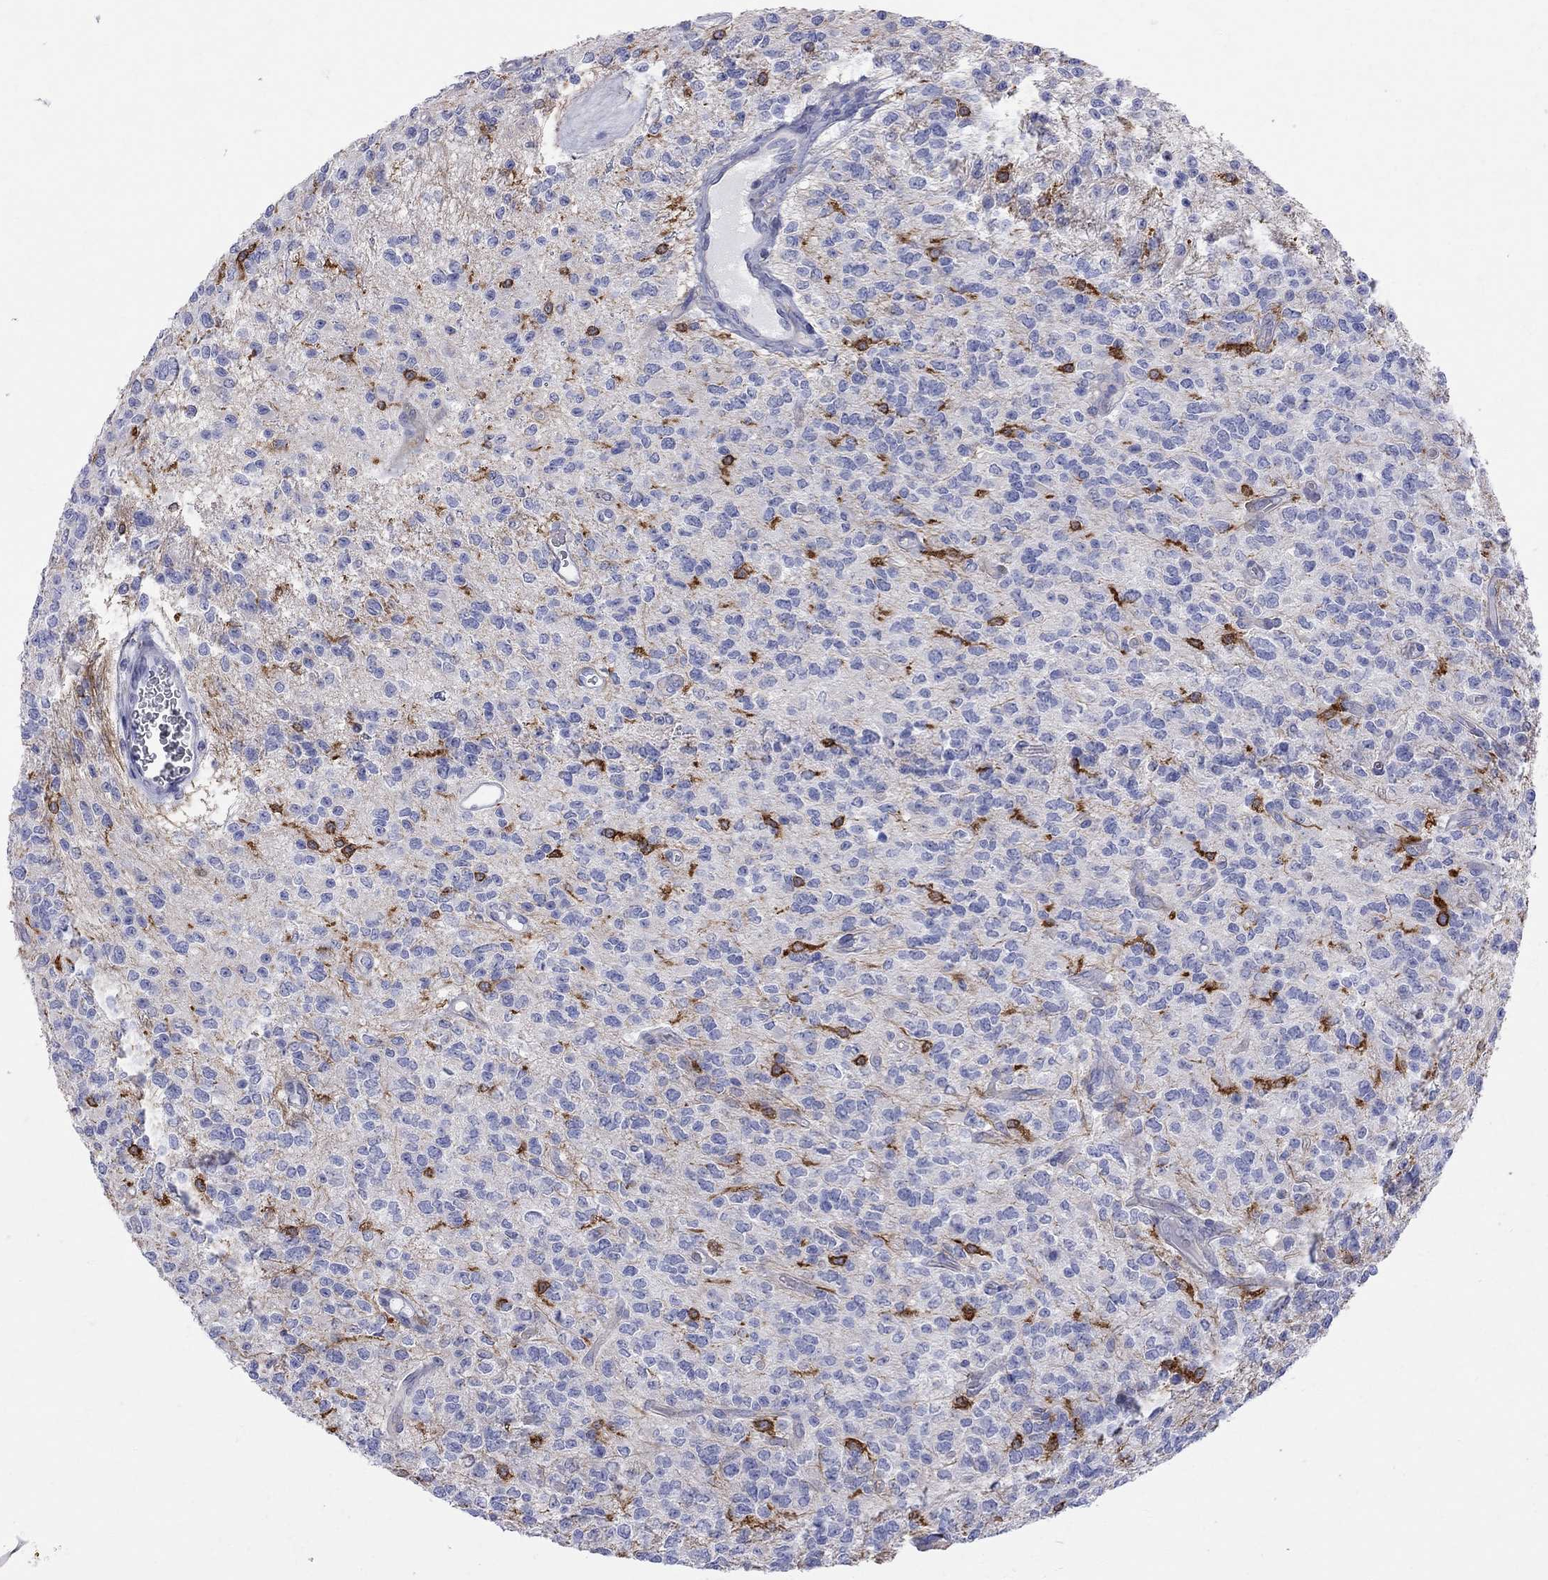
{"staining": {"intensity": "negative", "quantity": "none", "location": "none"}, "tissue": "glioma", "cell_type": "Tumor cells", "image_type": "cancer", "snomed": [{"axis": "morphology", "description": "Glioma, malignant, Low grade"}, {"axis": "topography", "description": "Brain"}], "caption": "Protein analysis of malignant low-grade glioma reveals no significant positivity in tumor cells.", "gene": "ABI3", "patient": {"sex": "female", "age": 45}}